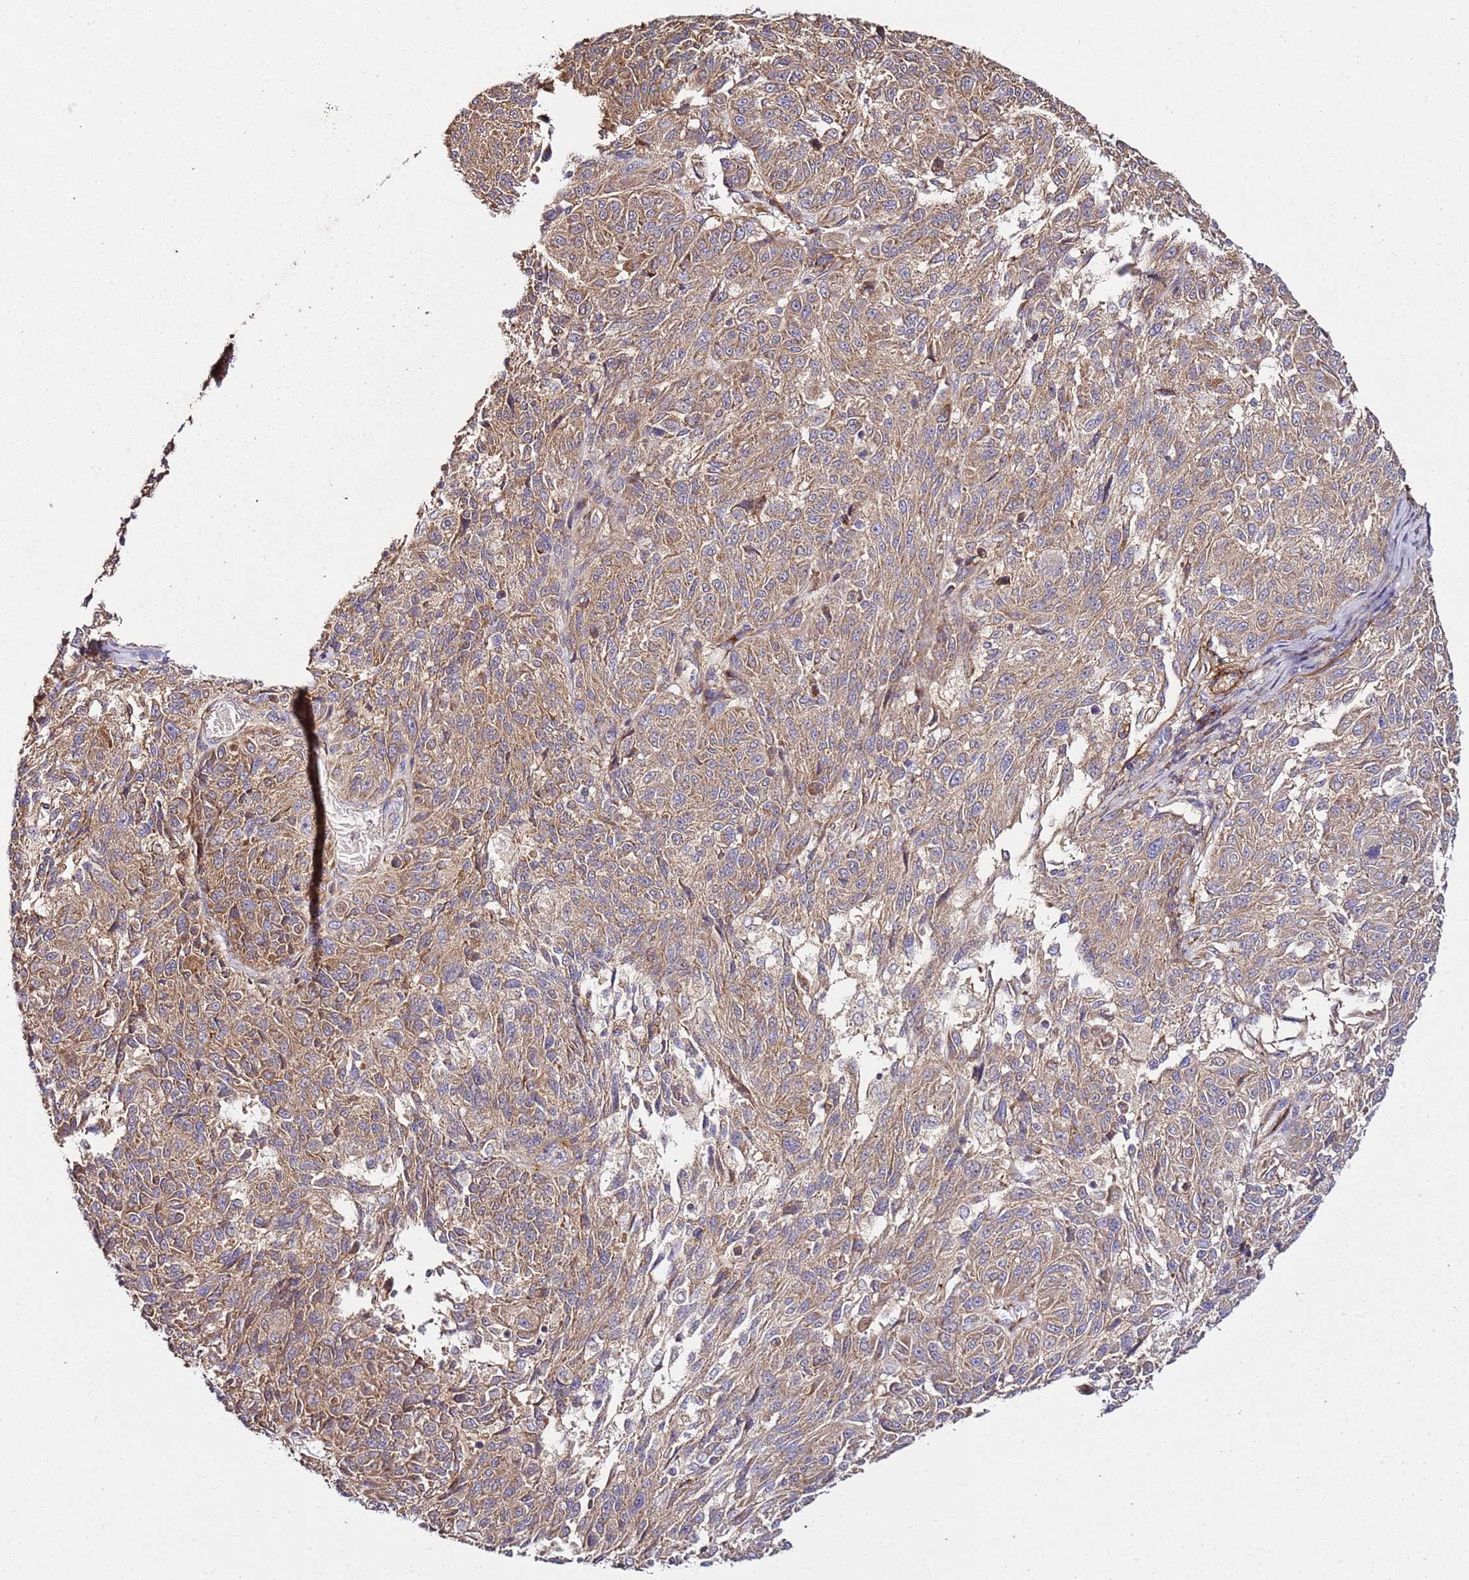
{"staining": {"intensity": "weak", "quantity": ">75%", "location": "cytoplasmic/membranous"}, "tissue": "melanoma", "cell_type": "Tumor cells", "image_type": "cancer", "snomed": [{"axis": "morphology", "description": "Malignant melanoma, NOS"}, {"axis": "topography", "description": "Skin"}], "caption": "A micrograph of melanoma stained for a protein reveals weak cytoplasmic/membranous brown staining in tumor cells. (Stains: DAB (3,3'-diaminobenzidine) in brown, nuclei in blue, Microscopy: brightfield microscopy at high magnification).", "gene": "KRTAP21-3", "patient": {"sex": "male", "age": 53}}